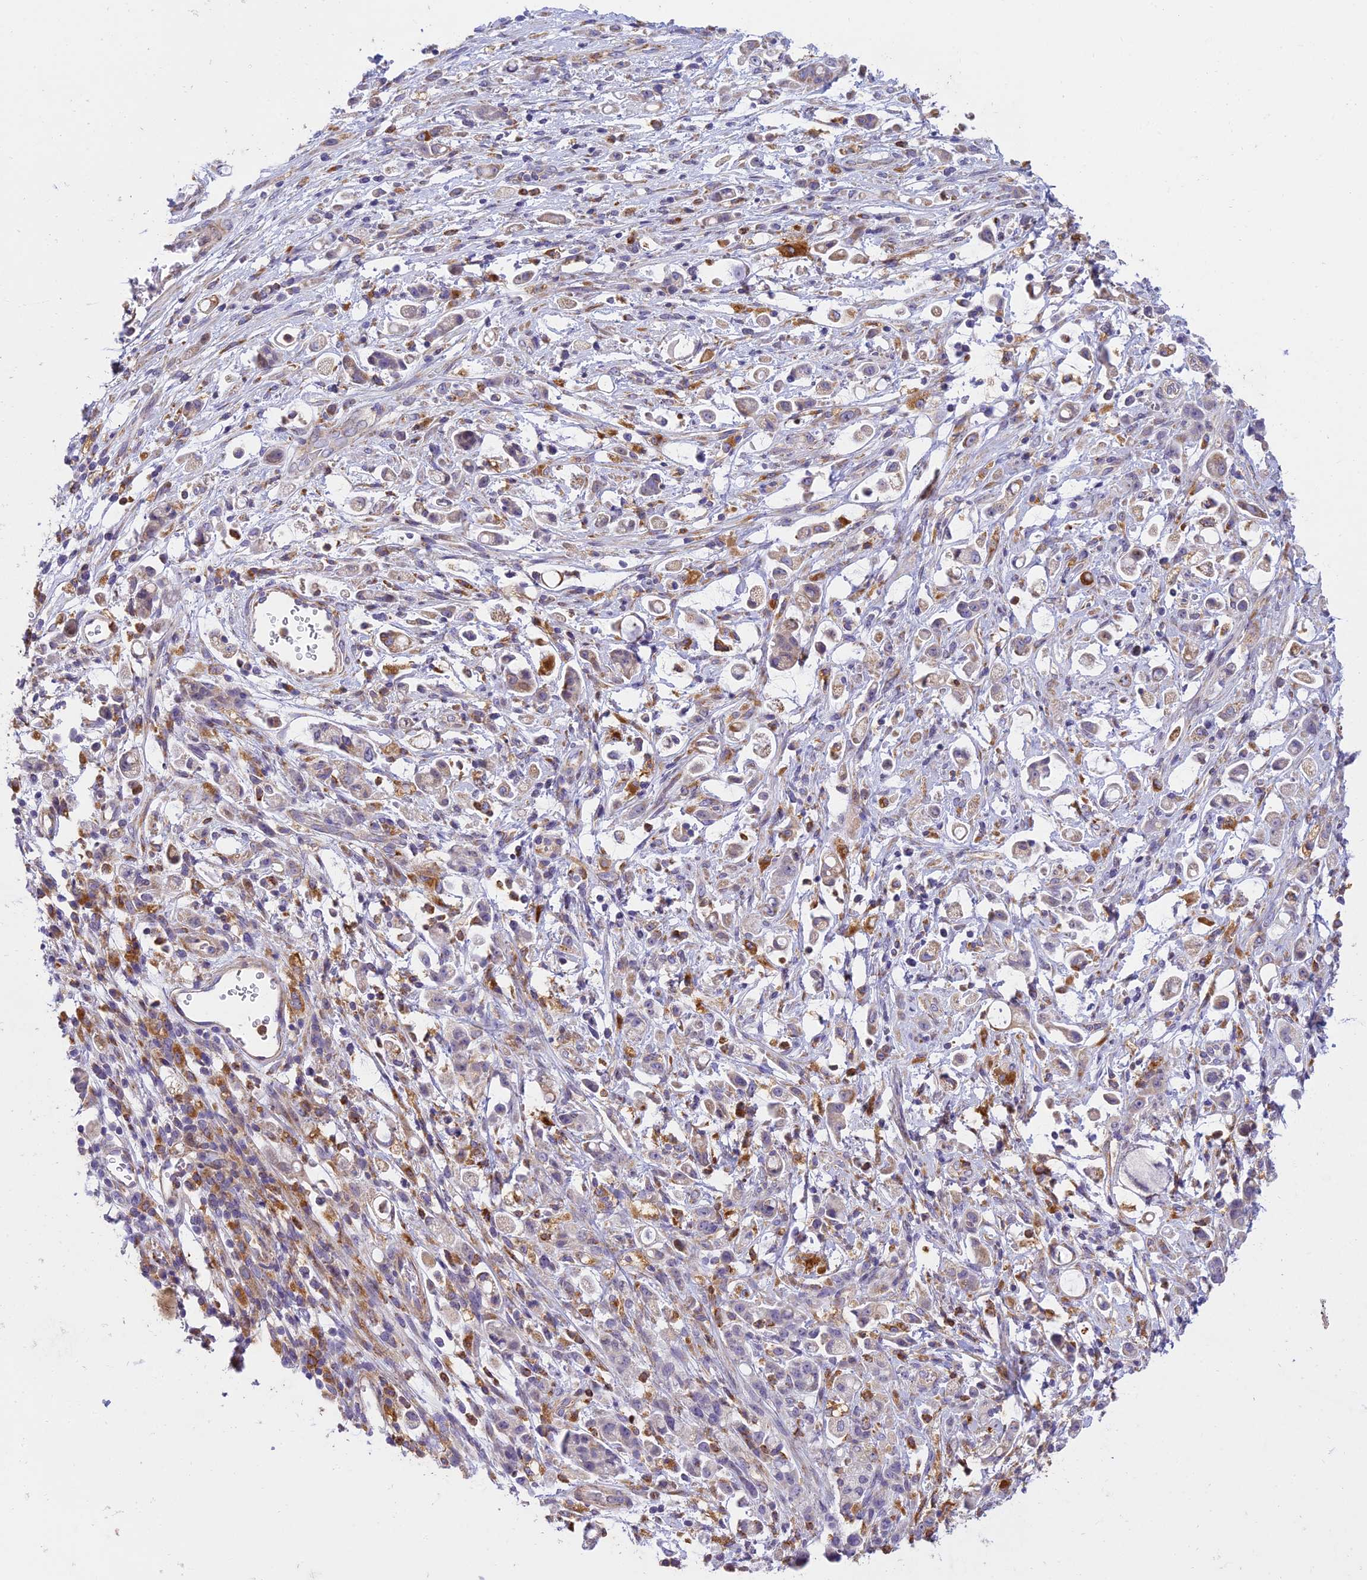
{"staining": {"intensity": "moderate", "quantity": "<25%", "location": "cytoplasmic/membranous"}, "tissue": "stomach cancer", "cell_type": "Tumor cells", "image_type": "cancer", "snomed": [{"axis": "morphology", "description": "Adenocarcinoma, NOS"}, {"axis": "topography", "description": "Stomach"}], "caption": "This is an image of immunohistochemistry staining of adenocarcinoma (stomach), which shows moderate positivity in the cytoplasmic/membranous of tumor cells.", "gene": "CLCN7", "patient": {"sex": "female", "age": 60}}